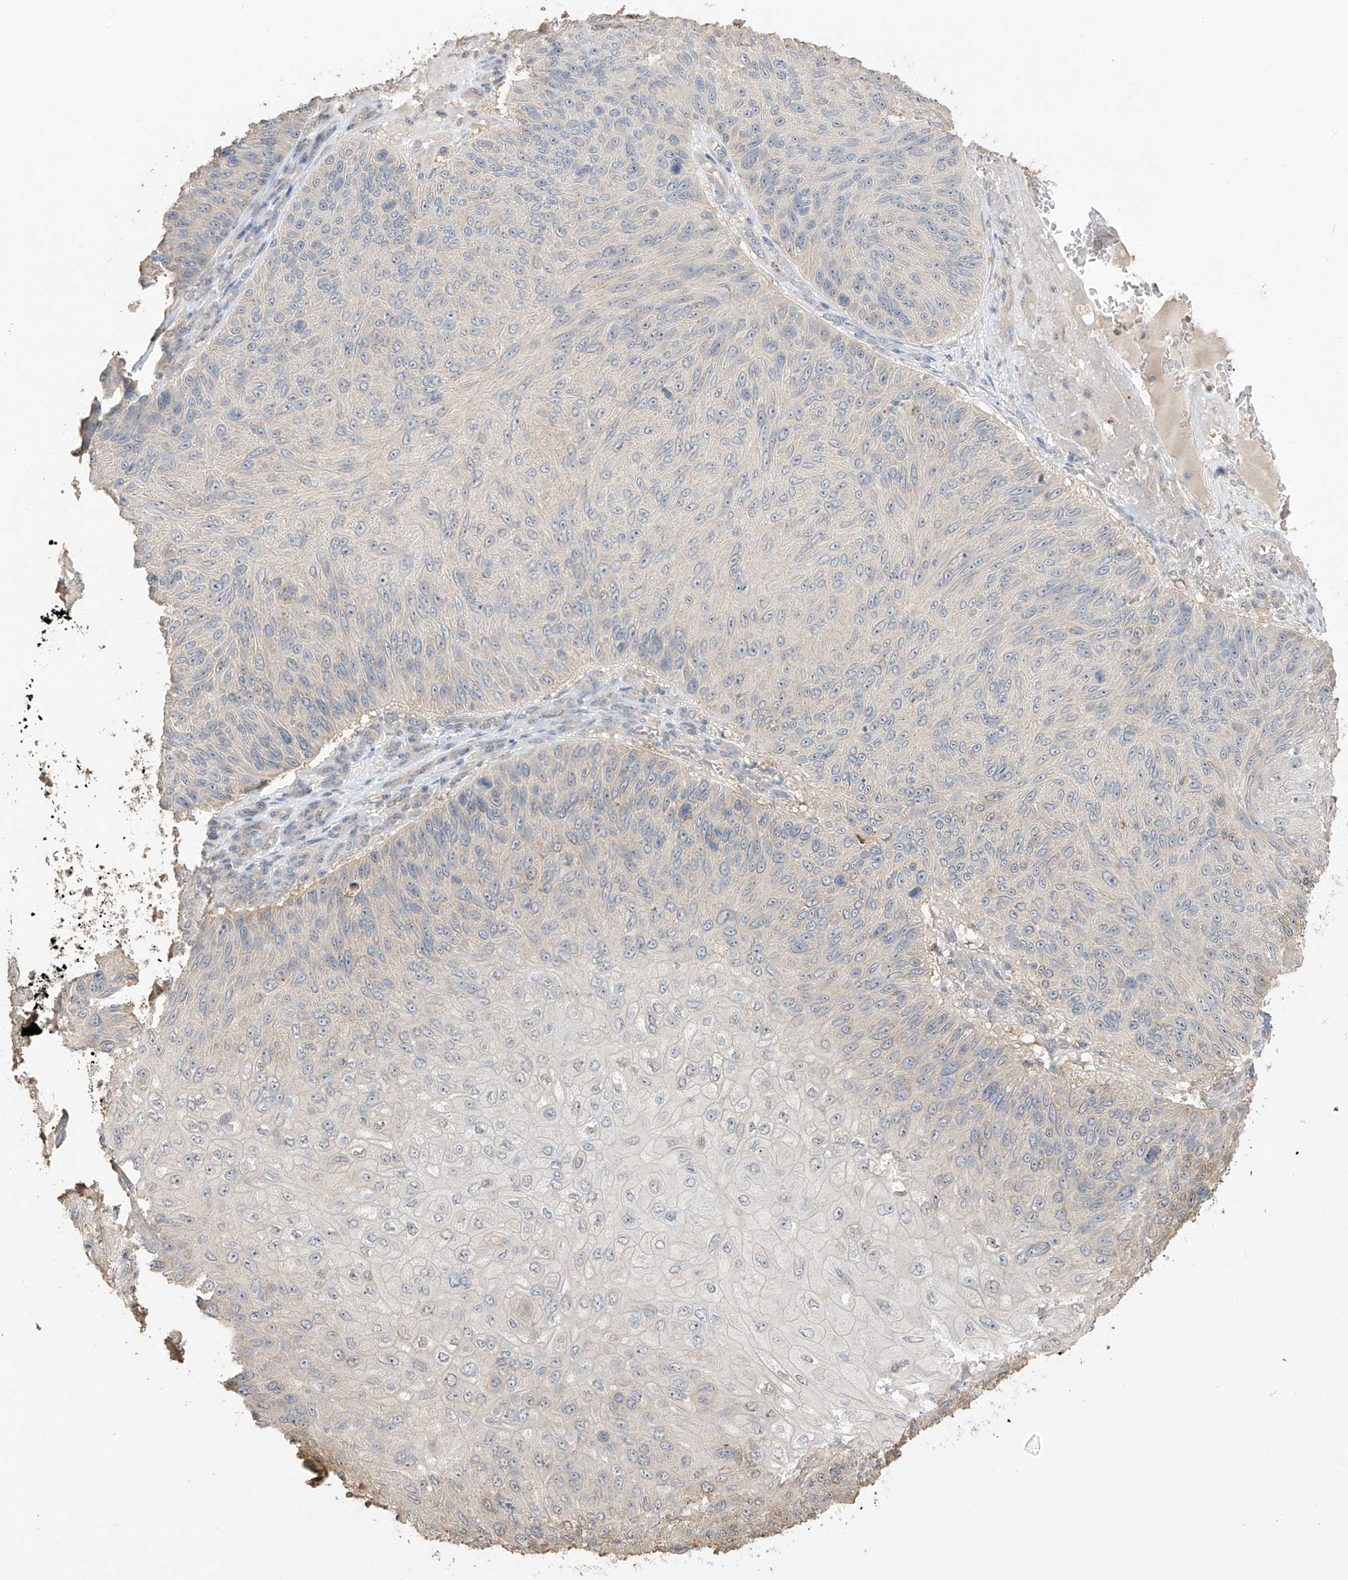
{"staining": {"intensity": "weak", "quantity": "<25%", "location": "cytoplasmic/membranous"}, "tissue": "skin cancer", "cell_type": "Tumor cells", "image_type": "cancer", "snomed": [{"axis": "morphology", "description": "Squamous cell carcinoma, NOS"}, {"axis": "topography", "description": "Skin"}], "caption": "An IHC micrograph of skin cancer is shown. There is no staining in tumor cells of skin cancer.", "gene": "SLFN14", "patient": {"sex": "female", "age": 88}}